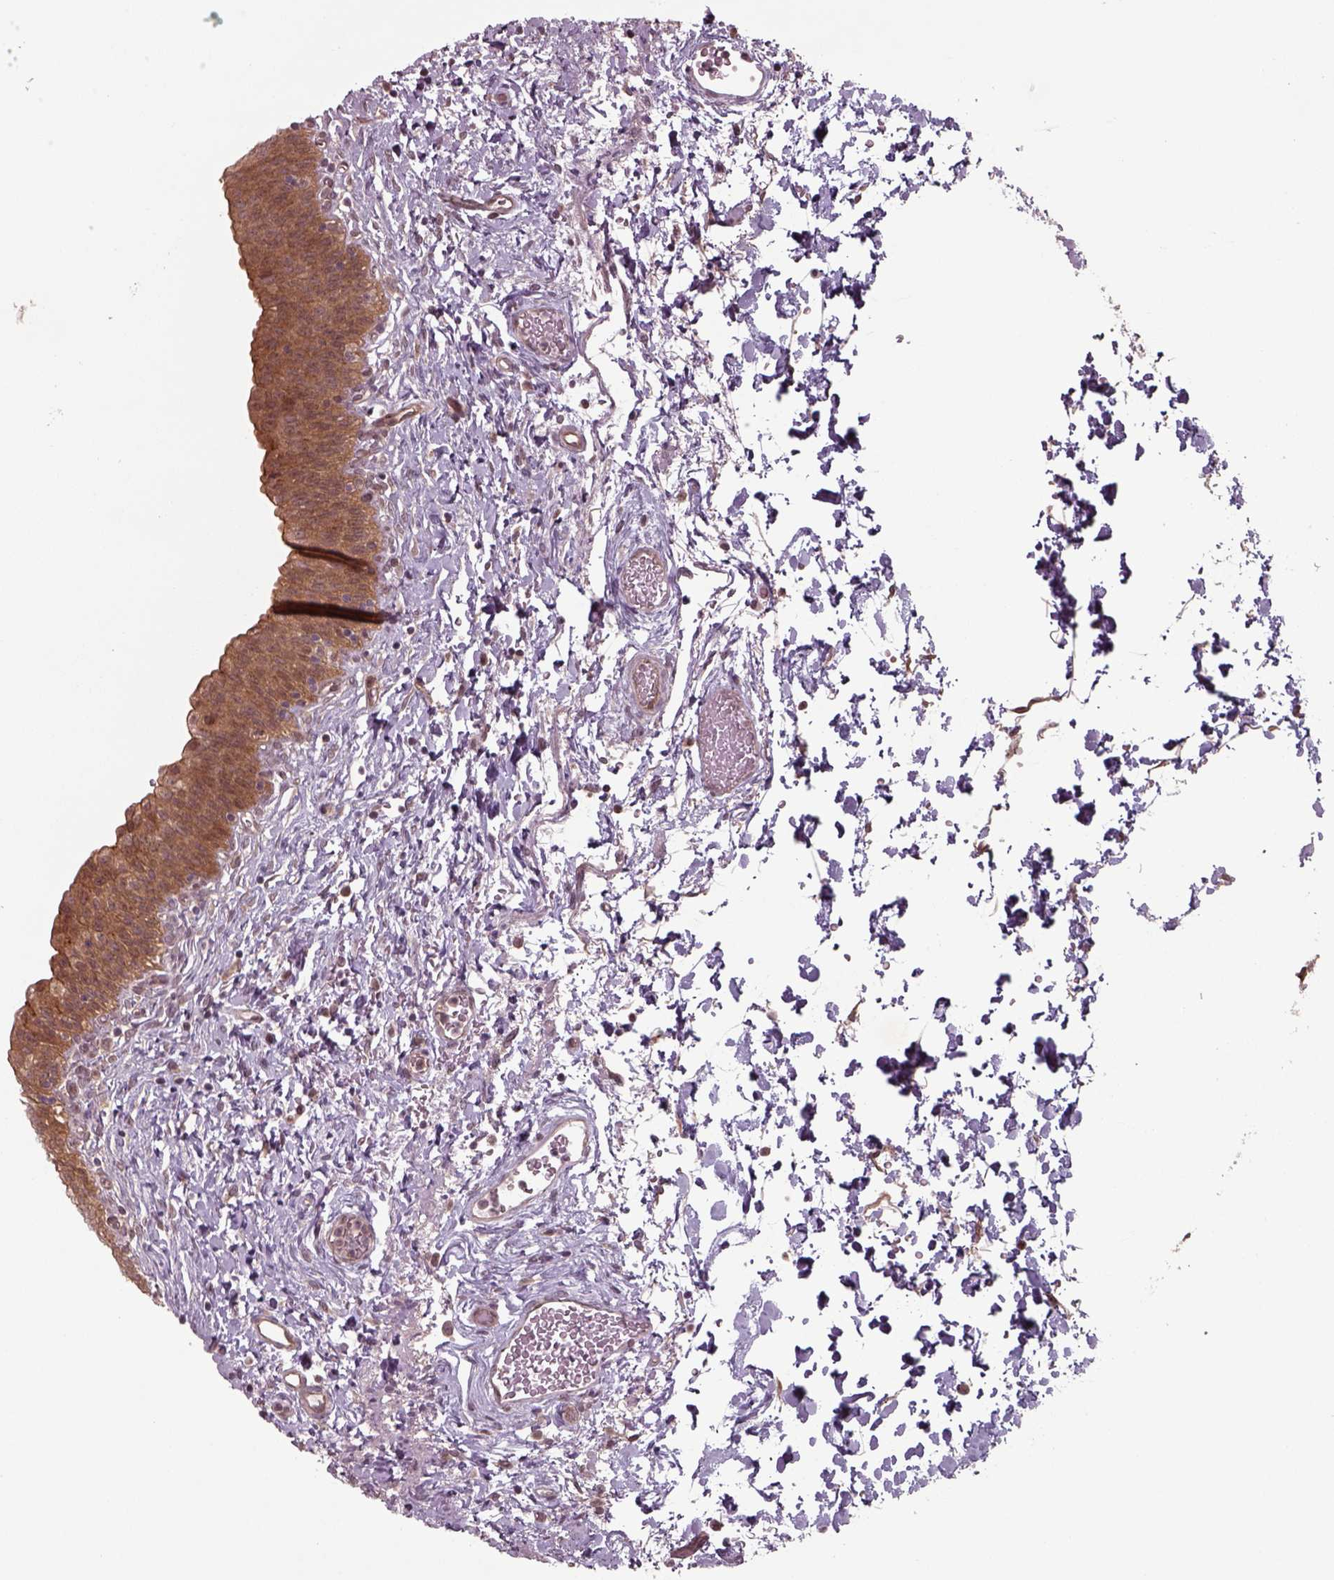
{"staining": {"intensity": "moderate", "quantity": ">75%", "location": "cytoplasmic/membranous"}, "tissue": "urinary bladder", "cell_type": "Urothelial cells", "image_type": "normal", "snomed": [{"axis": "morphology", "description": "Normal tissue, NOS"}, {"axis": "topography", "description": "Urinary bladder"}], "caption": "A high-resolution photomicrograph shows immunohistochemistry (IHC) staining of unremarkable urinary bladder, which reveals moderate cytoplasmic/membranous expression in about >75% of urothelial cells. Using DAB (3,3'-diaminobenzidine) (brown) and hematoxylin (blue) stains, captured at high magnification using brightfield microscopy.", "gene": "CHMP3", "patient": {"sex": "male", "age": 56}}